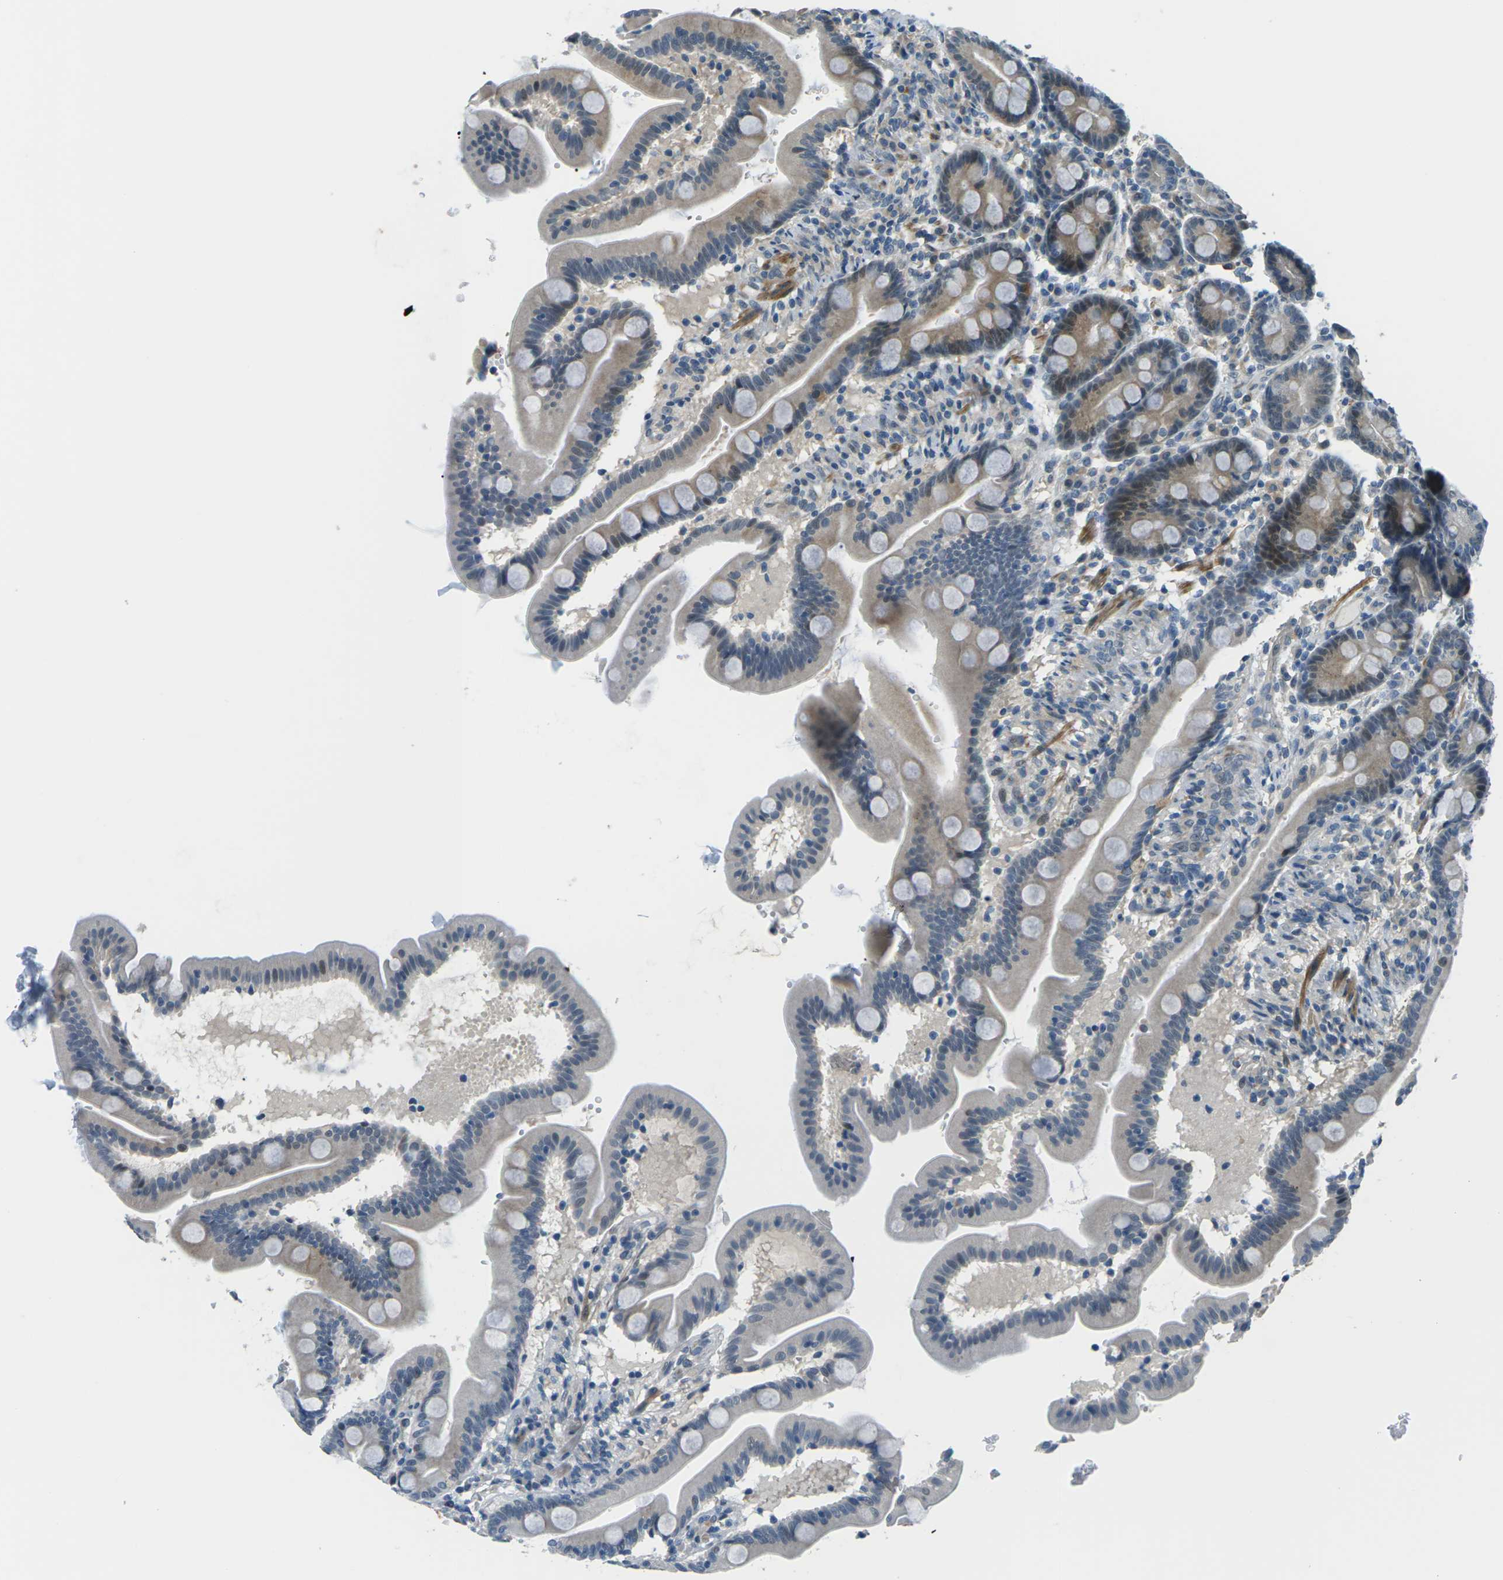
{"staining": {"intensity": "weak", "quantity": "<25%", "location": "cytoplasmic/membranous"}, "tissue": "duodenum", "cell_type": "Glandular cells", "image_type": "normal", "snomed": [{"axis": "morphology", "description": "Normal tissue, NOS"}, {"axis": "topography", "description": "Duodenum"}], "caption": "Immunohistochemical staining of benign human duodenum demonstrates no significant expression in glandular cells.", "gene": "SLC13A3", "patient": {"sex": "male", "age": 54}}